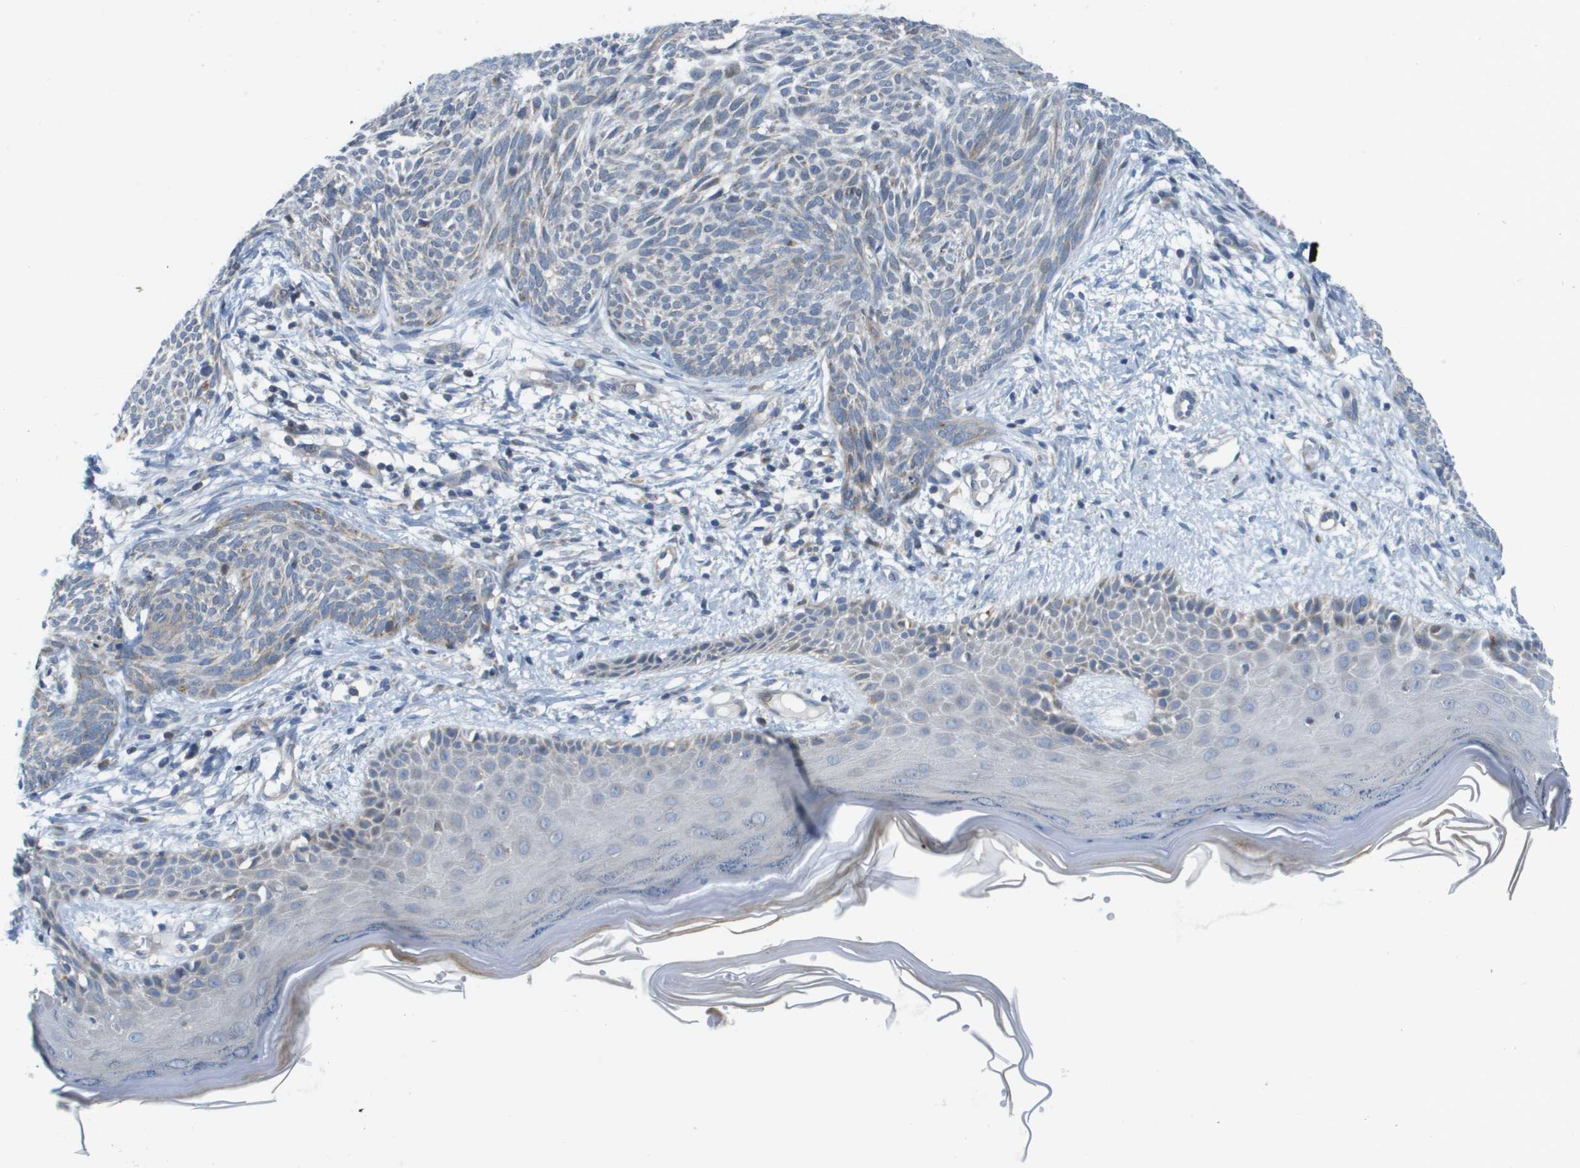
{"staining": {"intensity": "negative", "quantity": "none", "location": "none"}, "tissue": "skin cancer", "cell_type": "Tumor cells", "image_type": "cancer", "snomed": [{"axis": "morphology", "description": "Basal cell carcinoma"}, {"axis": "topography", "description": "Skin"}], "caption": "This is an IHC image of skin cancer (basal cell carcinoma). There is no expression in tumor cells.", "gene": "KRT23", "patient": {"sex": "female", "age": 59}}